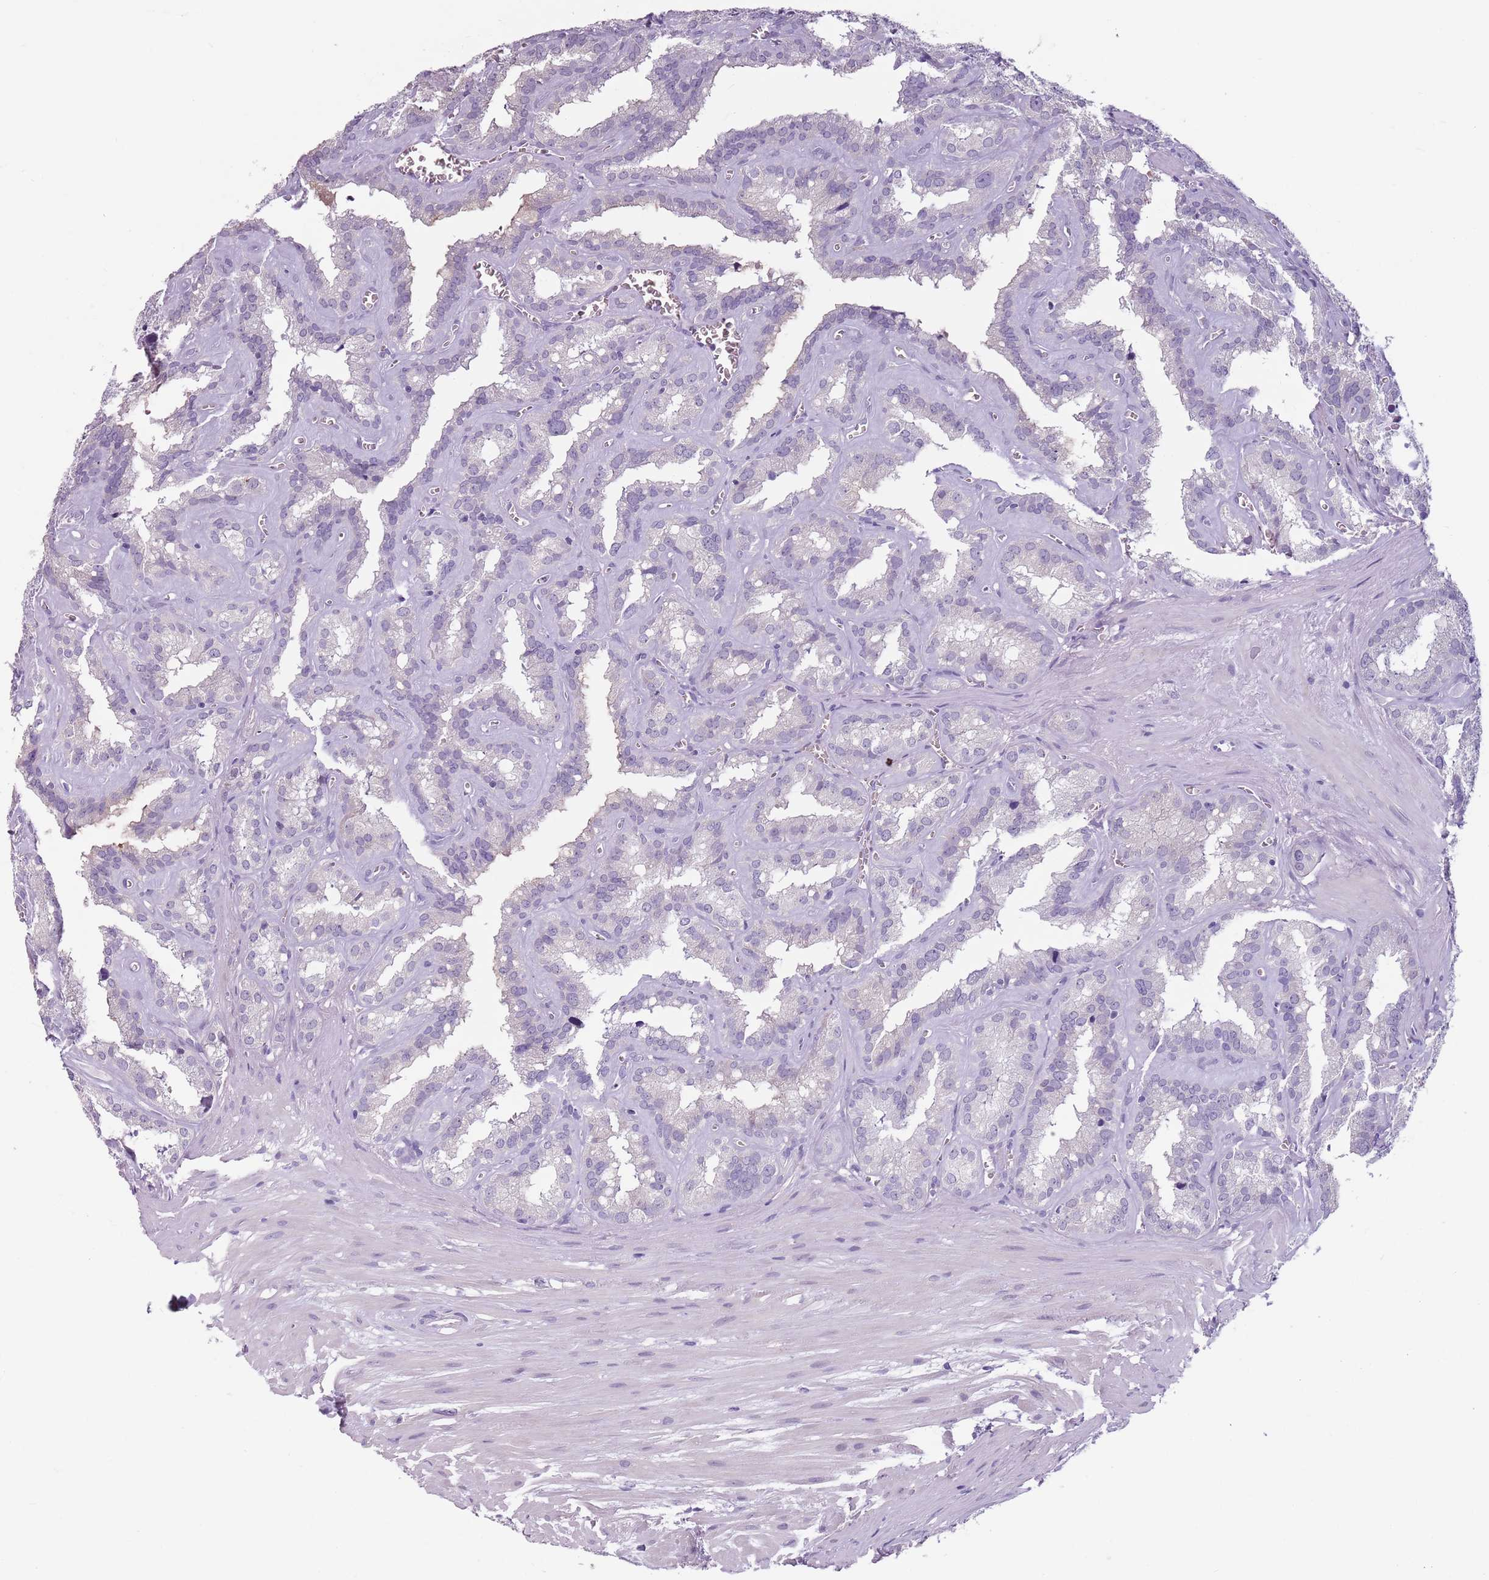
{"staining": {"intensity": "negative", "quantity": "none", "location": "none"}, "tissue": "seminal vesicle", "cell_type": "Glandular cells", "image_type": "normal", "snomed": [{"axis": "morphology", "description": "Normal tissue, NOS"}, {"axis": "topography", "description": "Prostate"}, {"axis": "topography", "description": "Seminal veicle"}], "caption": "This is a photomicrograph of immunohistochemistry staining of unremarkable seminal vesicle, which shows no positivity in glandular cells. The staining was performed using DAB (3,3'-diaminobenzidine) to visualize the protein expression in brown, while the nuclei were stained in blue with hematoxylin (Magnification: 20x).", "gene": "SPESP1", "patient": {"sex": "male", "age": 59}}